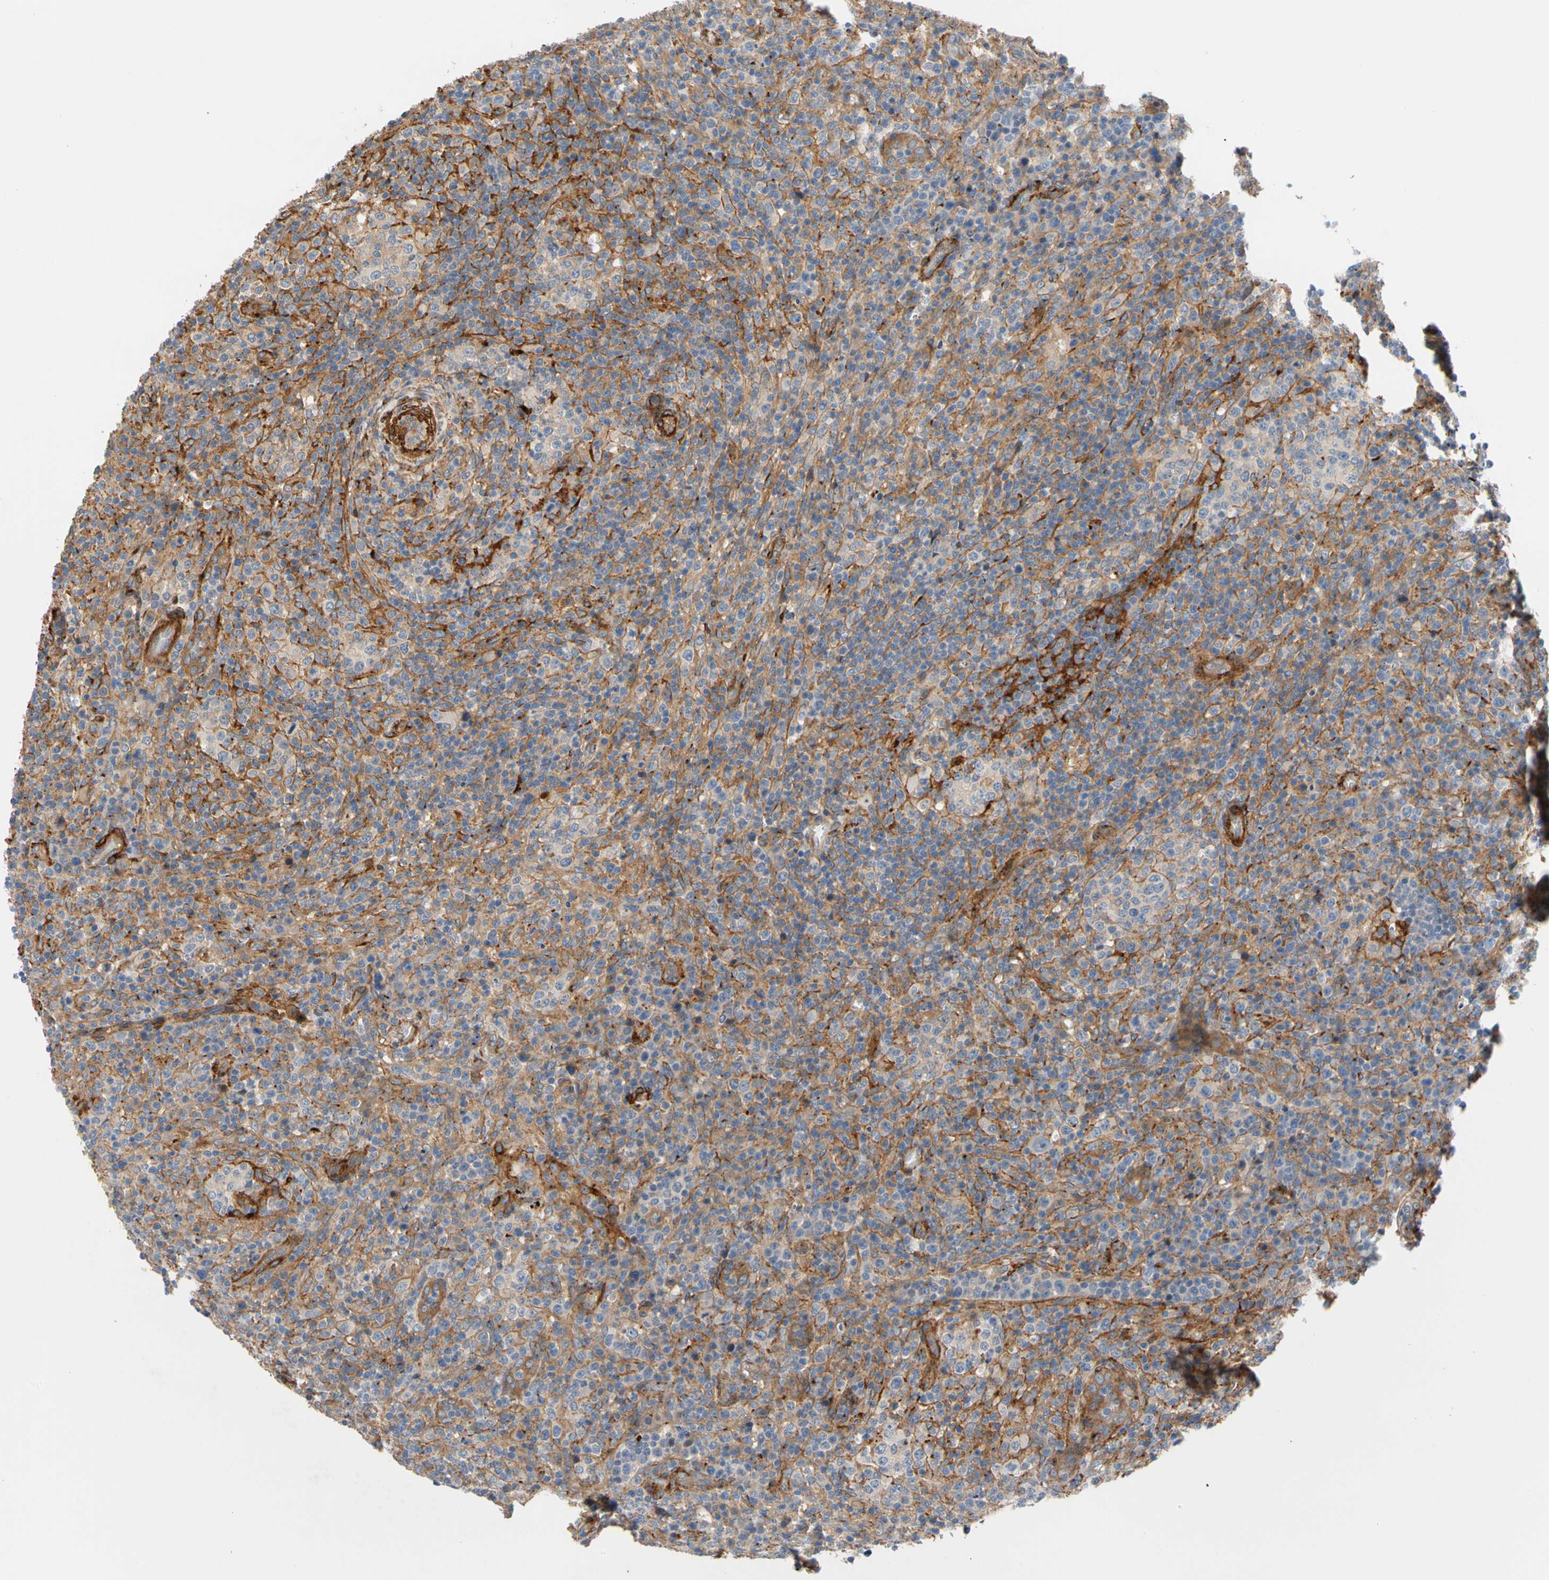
{"staining": {"intensity": "moderate", "quantity": "25%-75%", "location": "cytoplasmic/membranous"}, "tissue": "lymphoma", "cell_type": "Tumor cells", "image_type": "cancer", "snomed": [{"axis": "morphology", "description": "Malignant lymphoma, non-Hodgkin's type, High grade"}, {"axis": "topography", "description": "Lymph node"}], "caption": "A micrograph of human high-grade malignant lymphoma, non-Hodgkin's type stained for a protein exhibits moderate cytoplasmic/membranous brown staining in tumor cells. The protein of interest is shown in brown color, while the nuclei are stained blue.", "gene": "ENTREP3", "patient": {"sex": "female", "age": 76}}